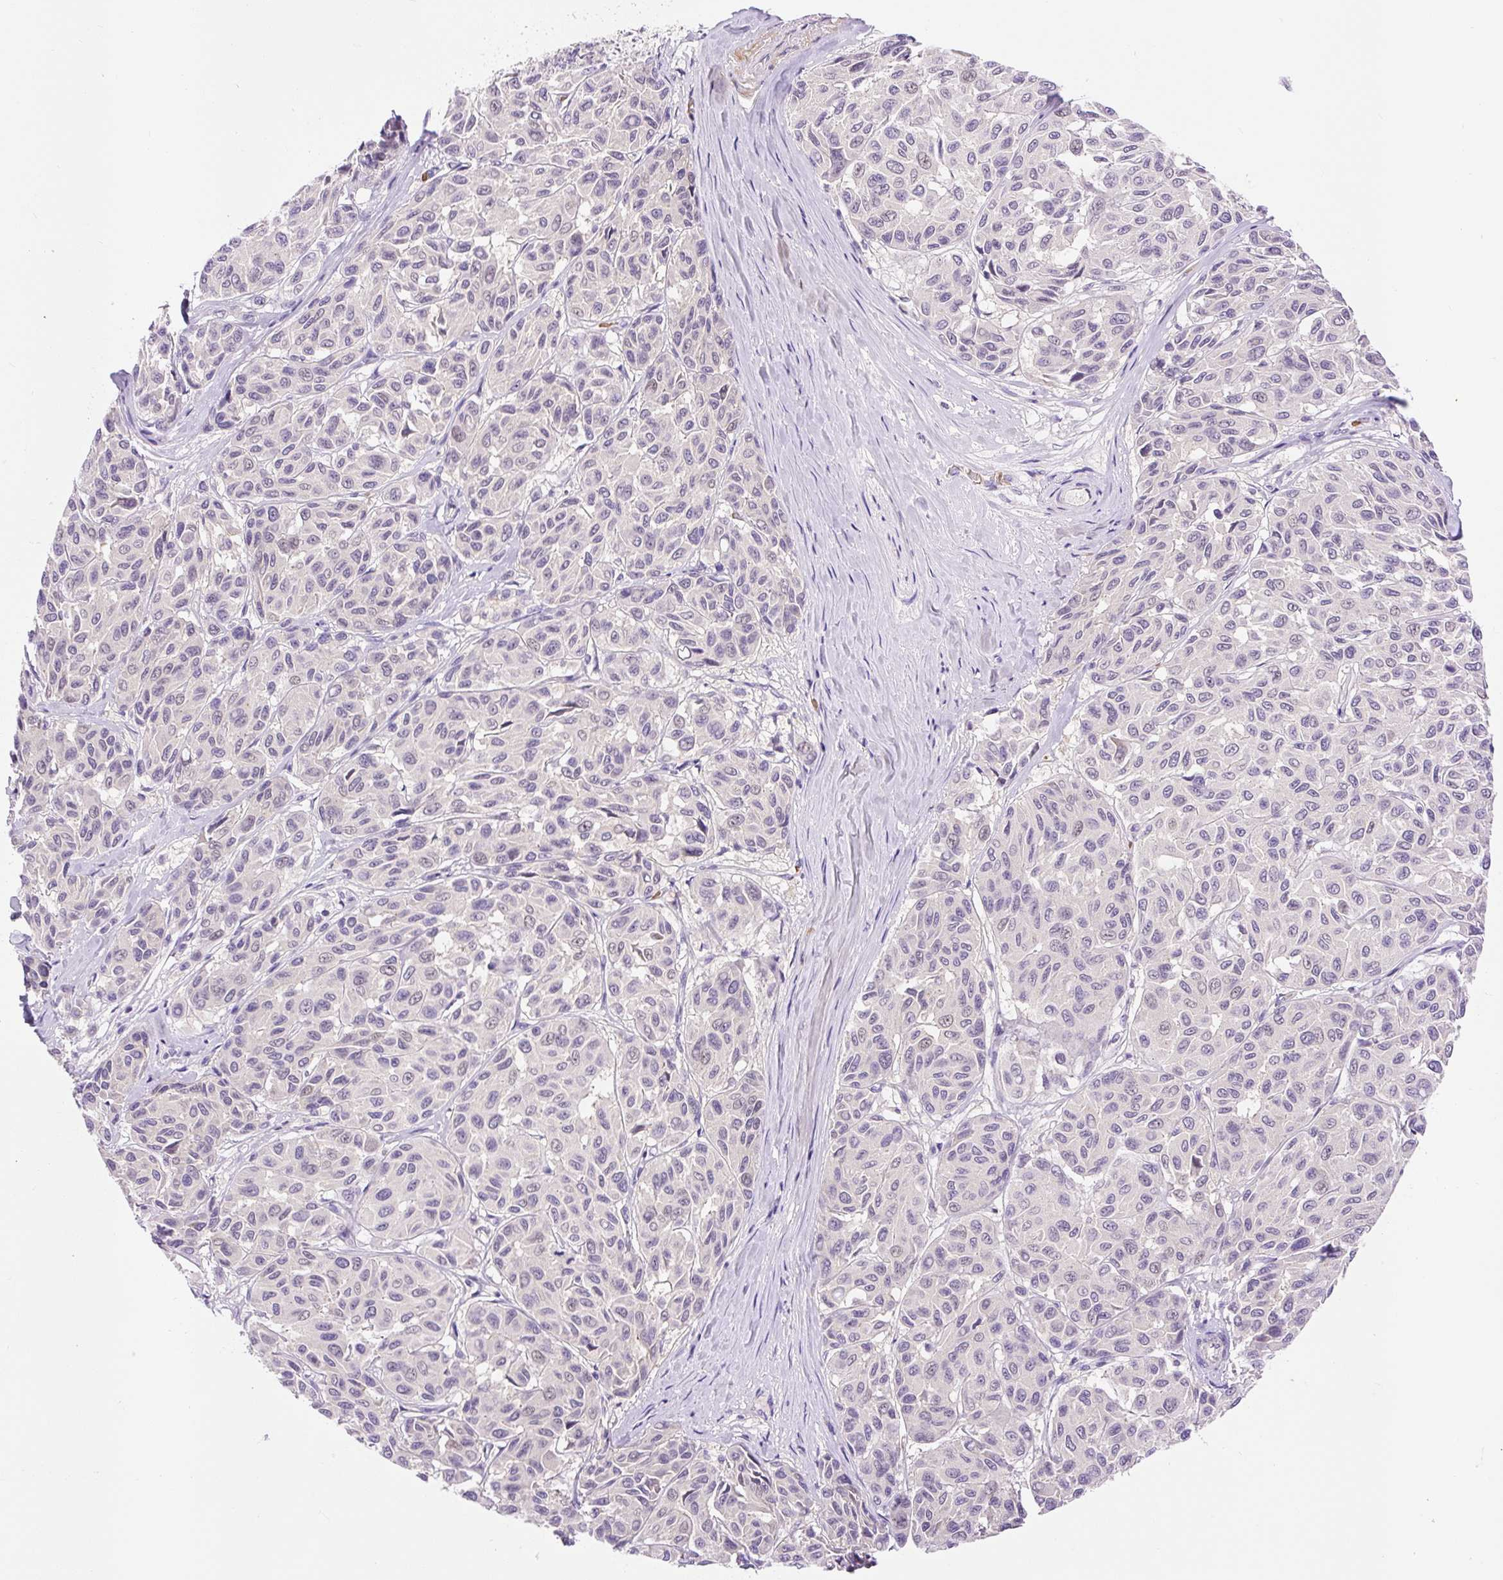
{"staining": {"intensity": "negative", "quantity": "none", "location": "none"}, "tissue": "melanoma", "cell_type": "Tumor cells", "image_type": "cancer", "snomed": [{"axis": "morphology", "description": "Malignant melanoma, NOS"}, {"axis": "topography", "description": "Skin"}], "caption": "Malignant melanoma stained for a protein using immunohistochemistry displays no positivity tumor cells.", "gene": "LHFPL5", "patient": {"sex": "female", "age": 66}}